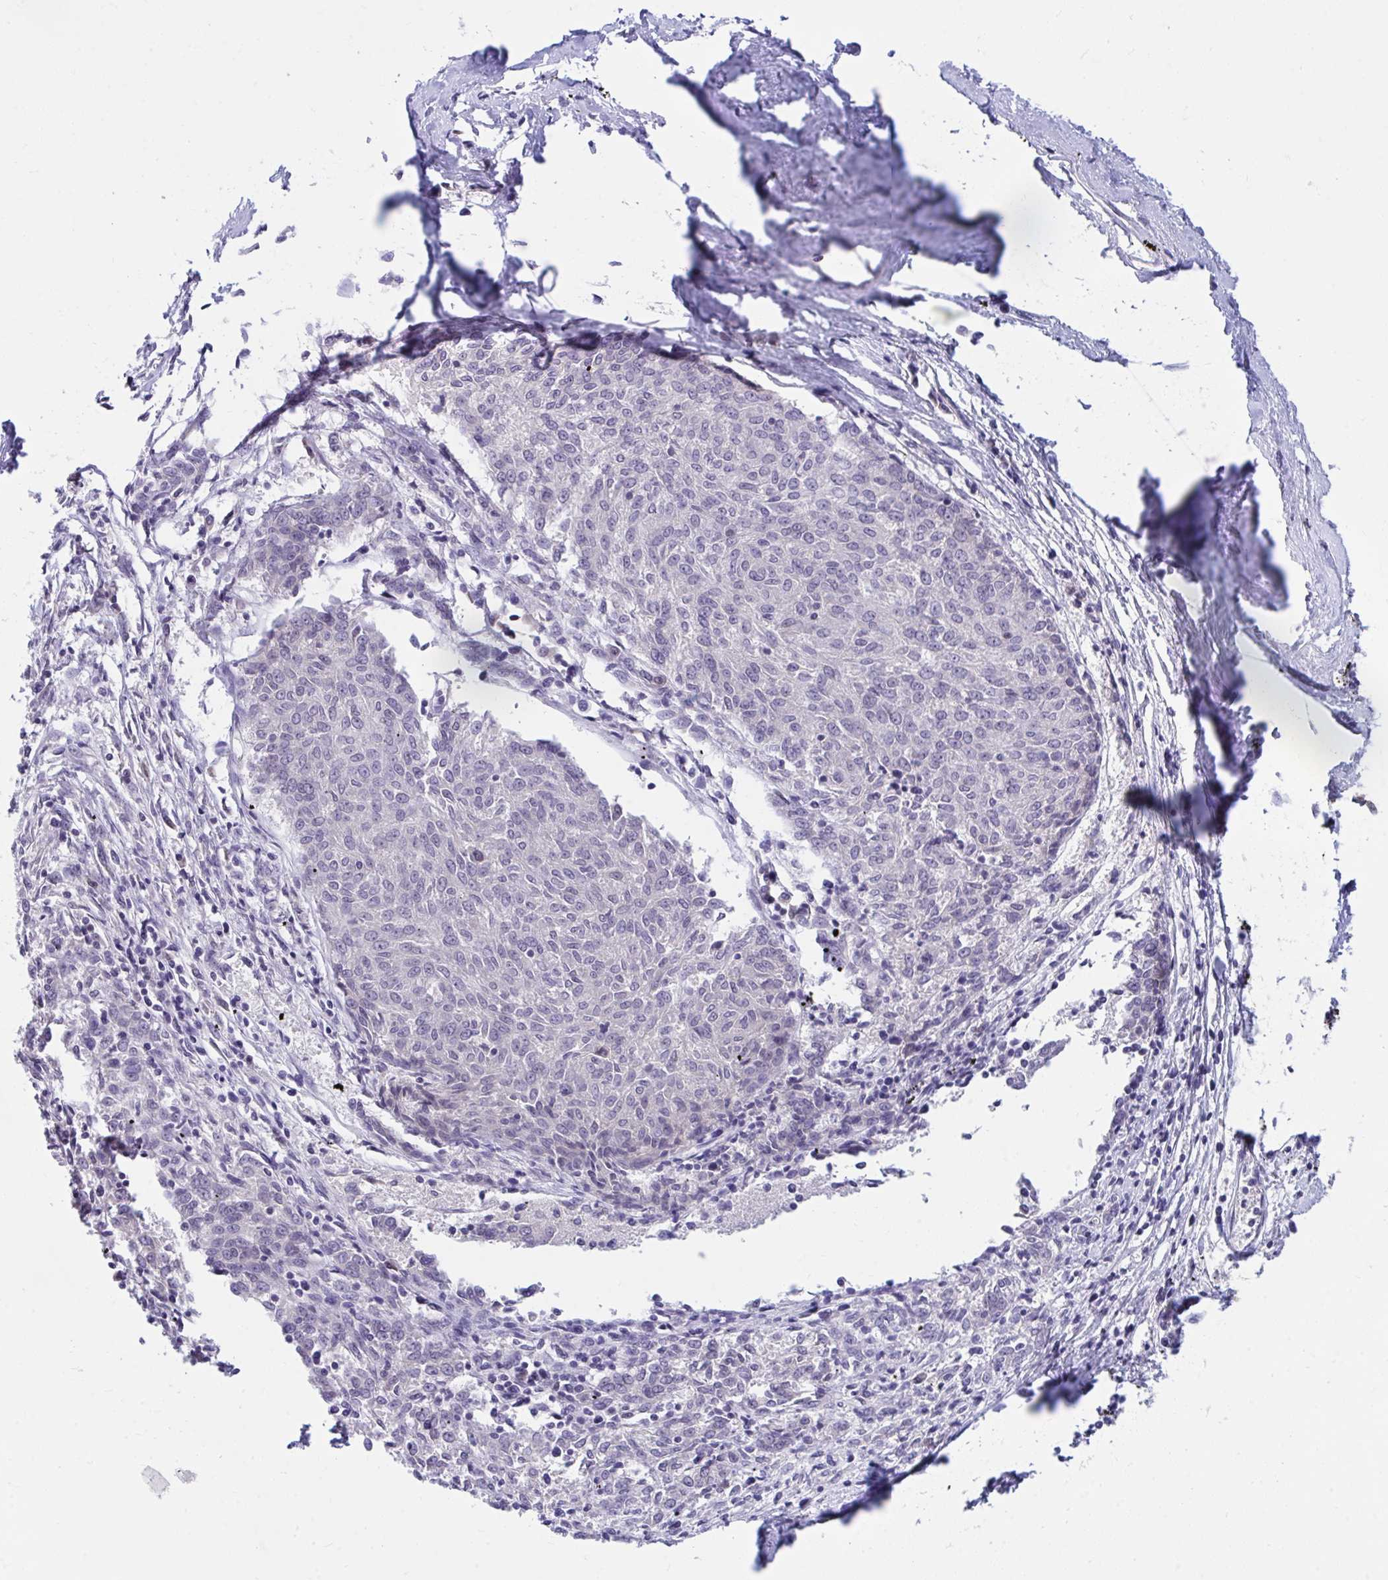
{"staining": {"intensity": "negative", "quantity": "none", "location": "none"}, "tissue": "melanoma", "cell_type": "Tumor cells", "image_type": "cancer", "snomed": [{"axis": "morphology", "description": "Malignant melanoma, NOS"}, {"axis": "topography", "description": "Skin"}], "caption": "Tumor cells show no significant staining in malignant melanoma.", "gene": "SELENON", "patient": {"sex": "female", "age": 72}}